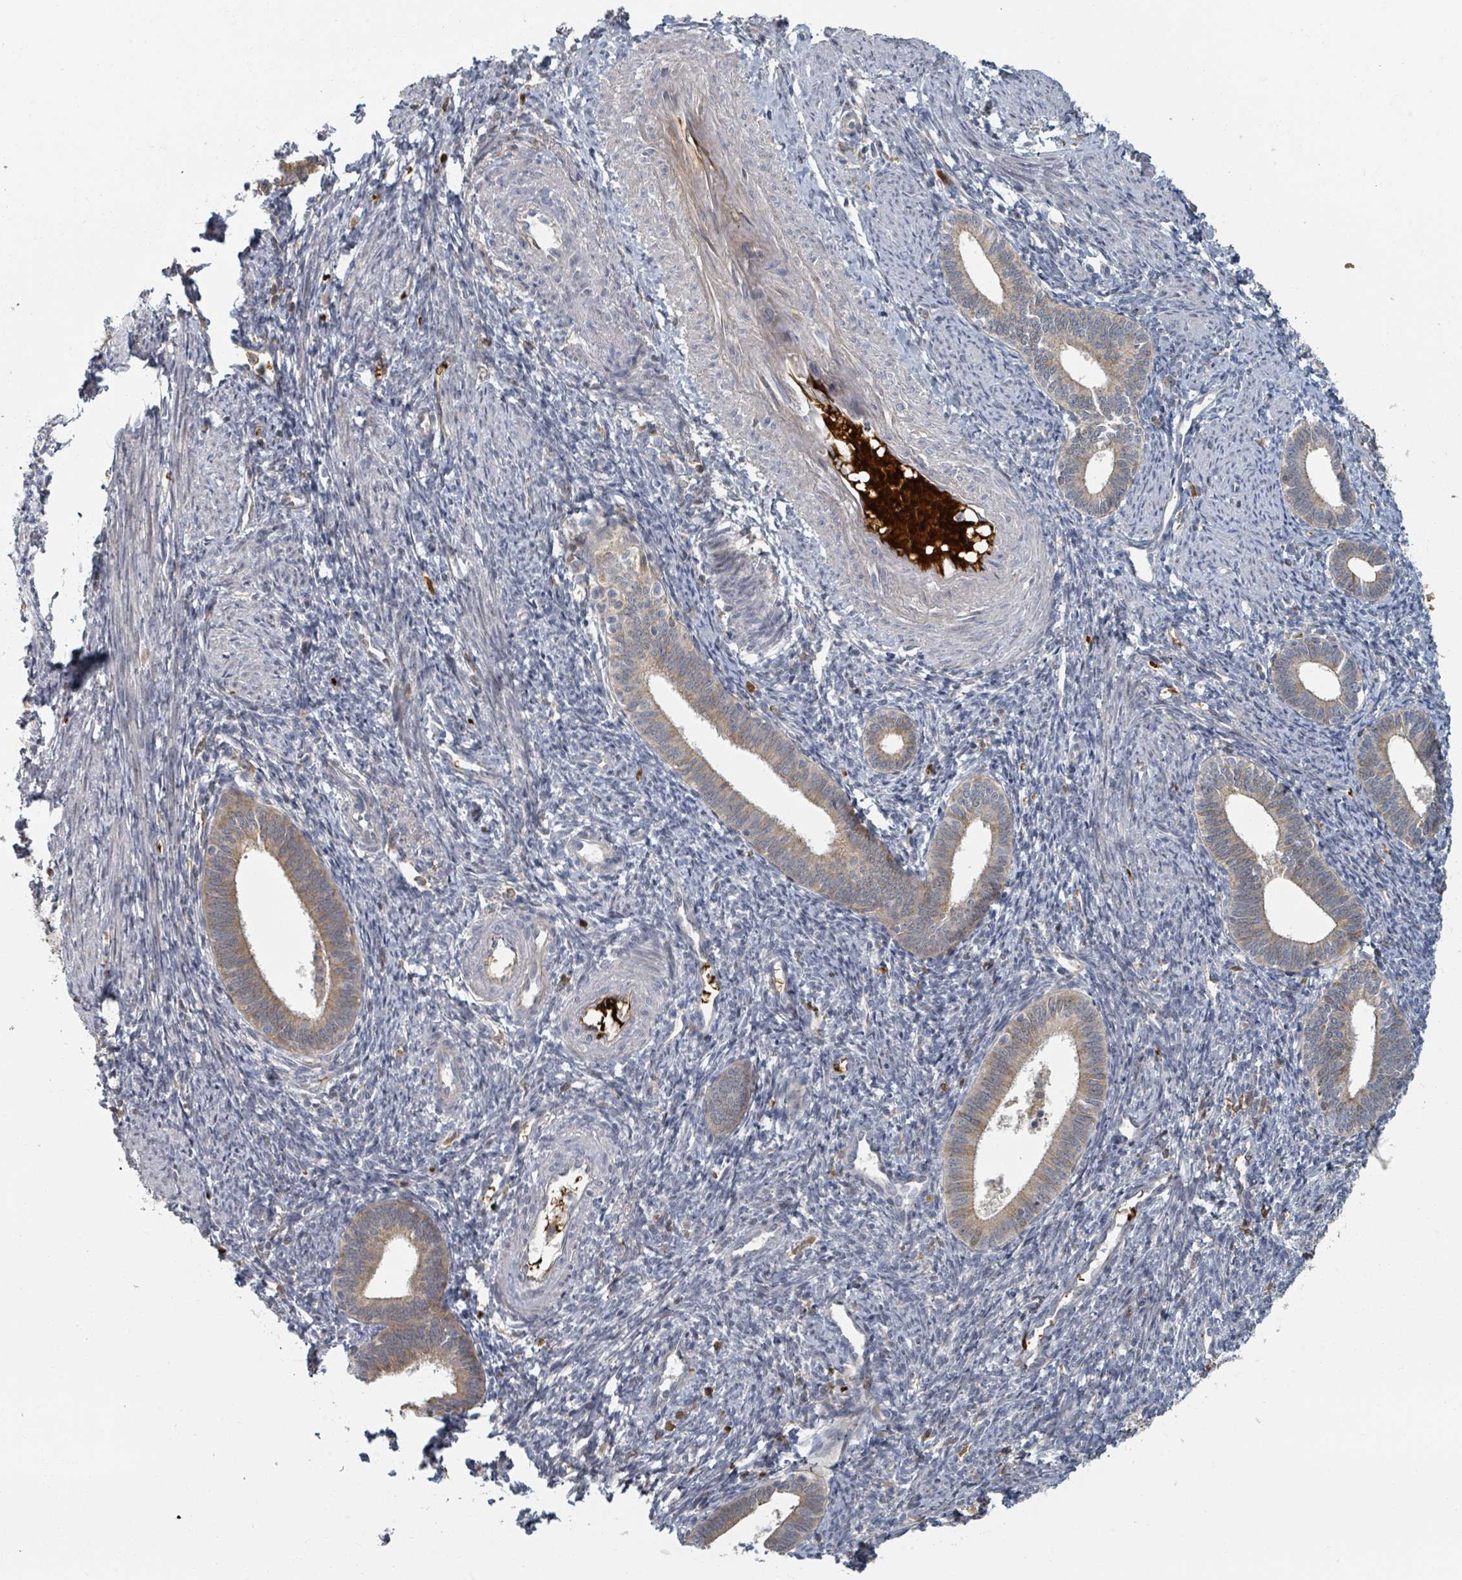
{"staining": {"intensity": "negative", "quantity": "none", "location": "none"}, "tissue": "endometrium", "cell_type": "Cells in endometrial stroma", "image_type": "normal", "snomed": [{"axis": "morphology", "description": "Normal tissue, NOS"}, {"axis": "topography", "description": "Endometrium"}], "caption": "IHC photomicrograph of normal endometrium stained for a protein (brown), which exhibits no positivity in cells in endometrial stroma.", "gene": "TRPC4AP", "patient": {"sex": "female", "age": 41}}